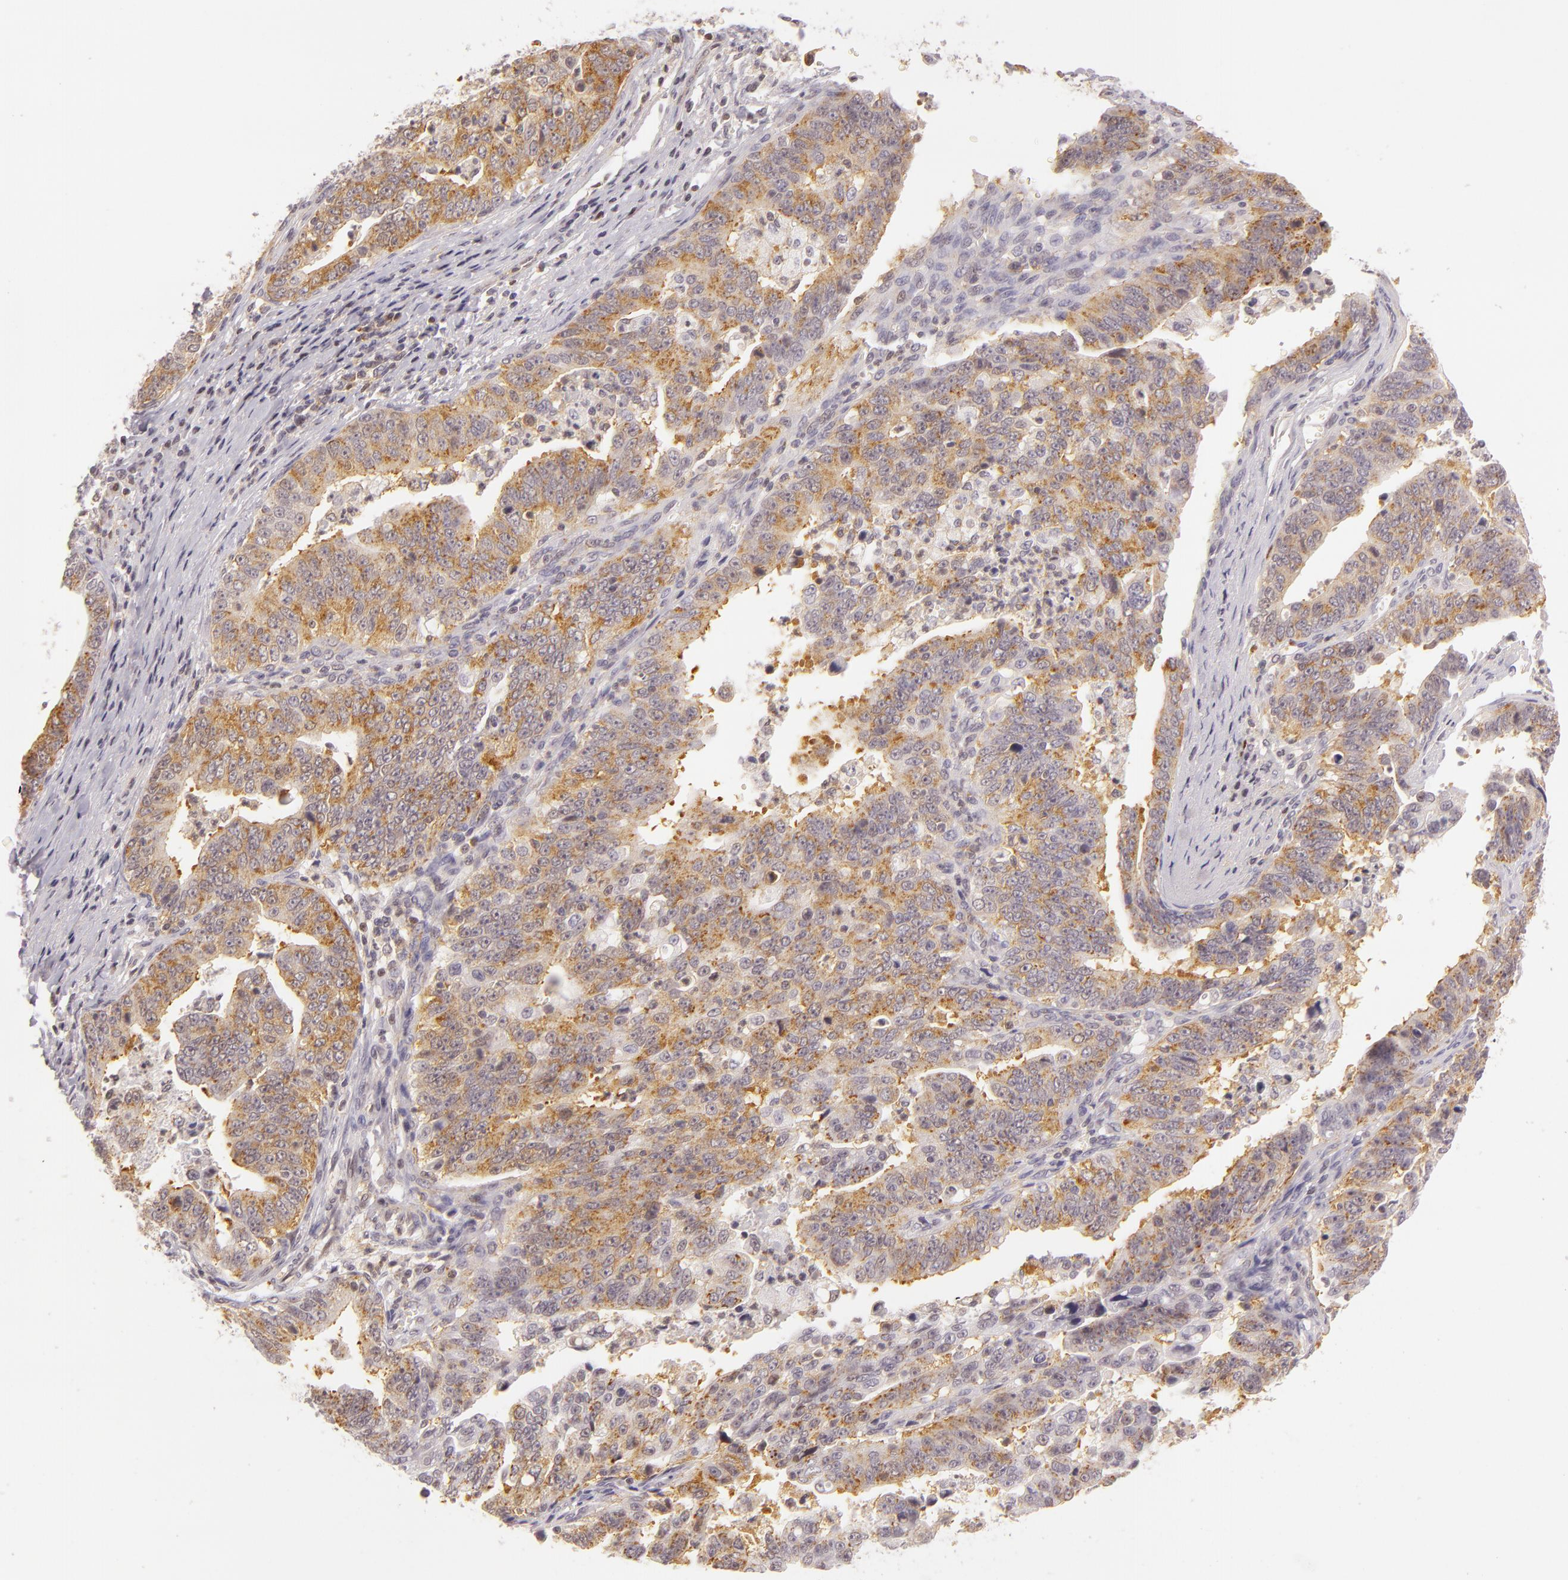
{"staining": {"intensity": "moderate", "quantity": "<25%", "location": "cytoplasmic/membranous"}, "tissue": "stomach cancer", "cell_type": "Tumor cells", "image_type": "cancer", "snomed": [{"axis": "morphology", "description": "Adenocarcinoma, NOS"}, {"axis": "topography", "description": "Stomach, upper"}], "caption": "Immunohistochemistry micrograph of stomach cancer (adenocarcinoma) stained for a protein (brown), which reveals low levels of moderate cytoplasmic/membranous staining in about <25% of tumor cells.", "gene": "IMPDH1", "patient": {"sex": "female", "age": 50}}